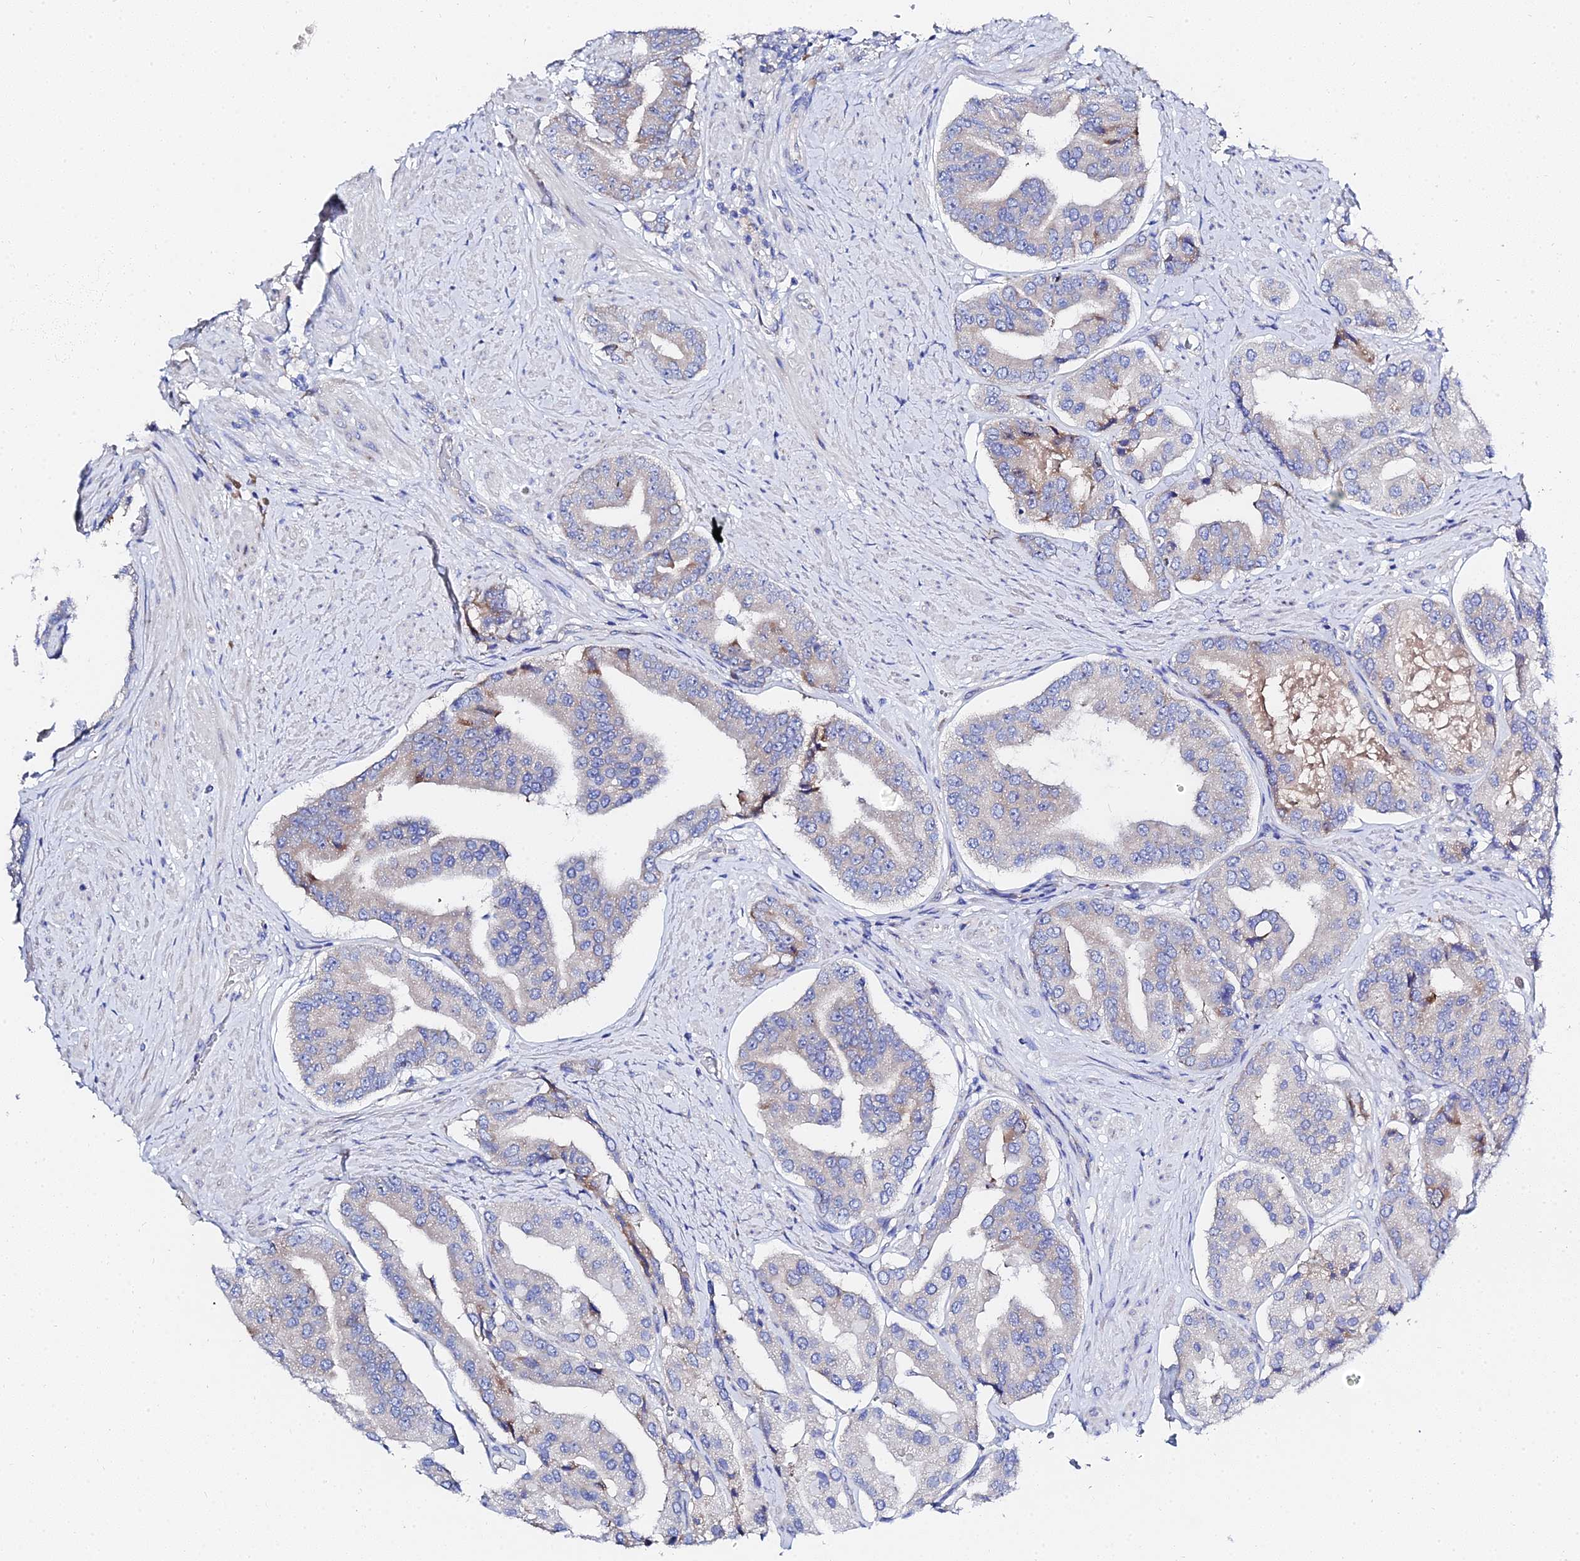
{"staining": {"intensity": "negative", "quantity": "none", "location": "none"}, "tissue": "prostate cancer", "cell_type": "Tumor cells", "image_type": "cancer", "snomed": [{"axis": "morphology", "description": "Adenocarcinoma, High grade"}, {"axis": "topography", "description": "Prostate"}], "caption": "Tumor cells are negative for brown protein staining in prostate cancer (high-grade adenocarcinoma).", "gene": "PTTG1", "patient": {"sex": "male", "age": 63}}